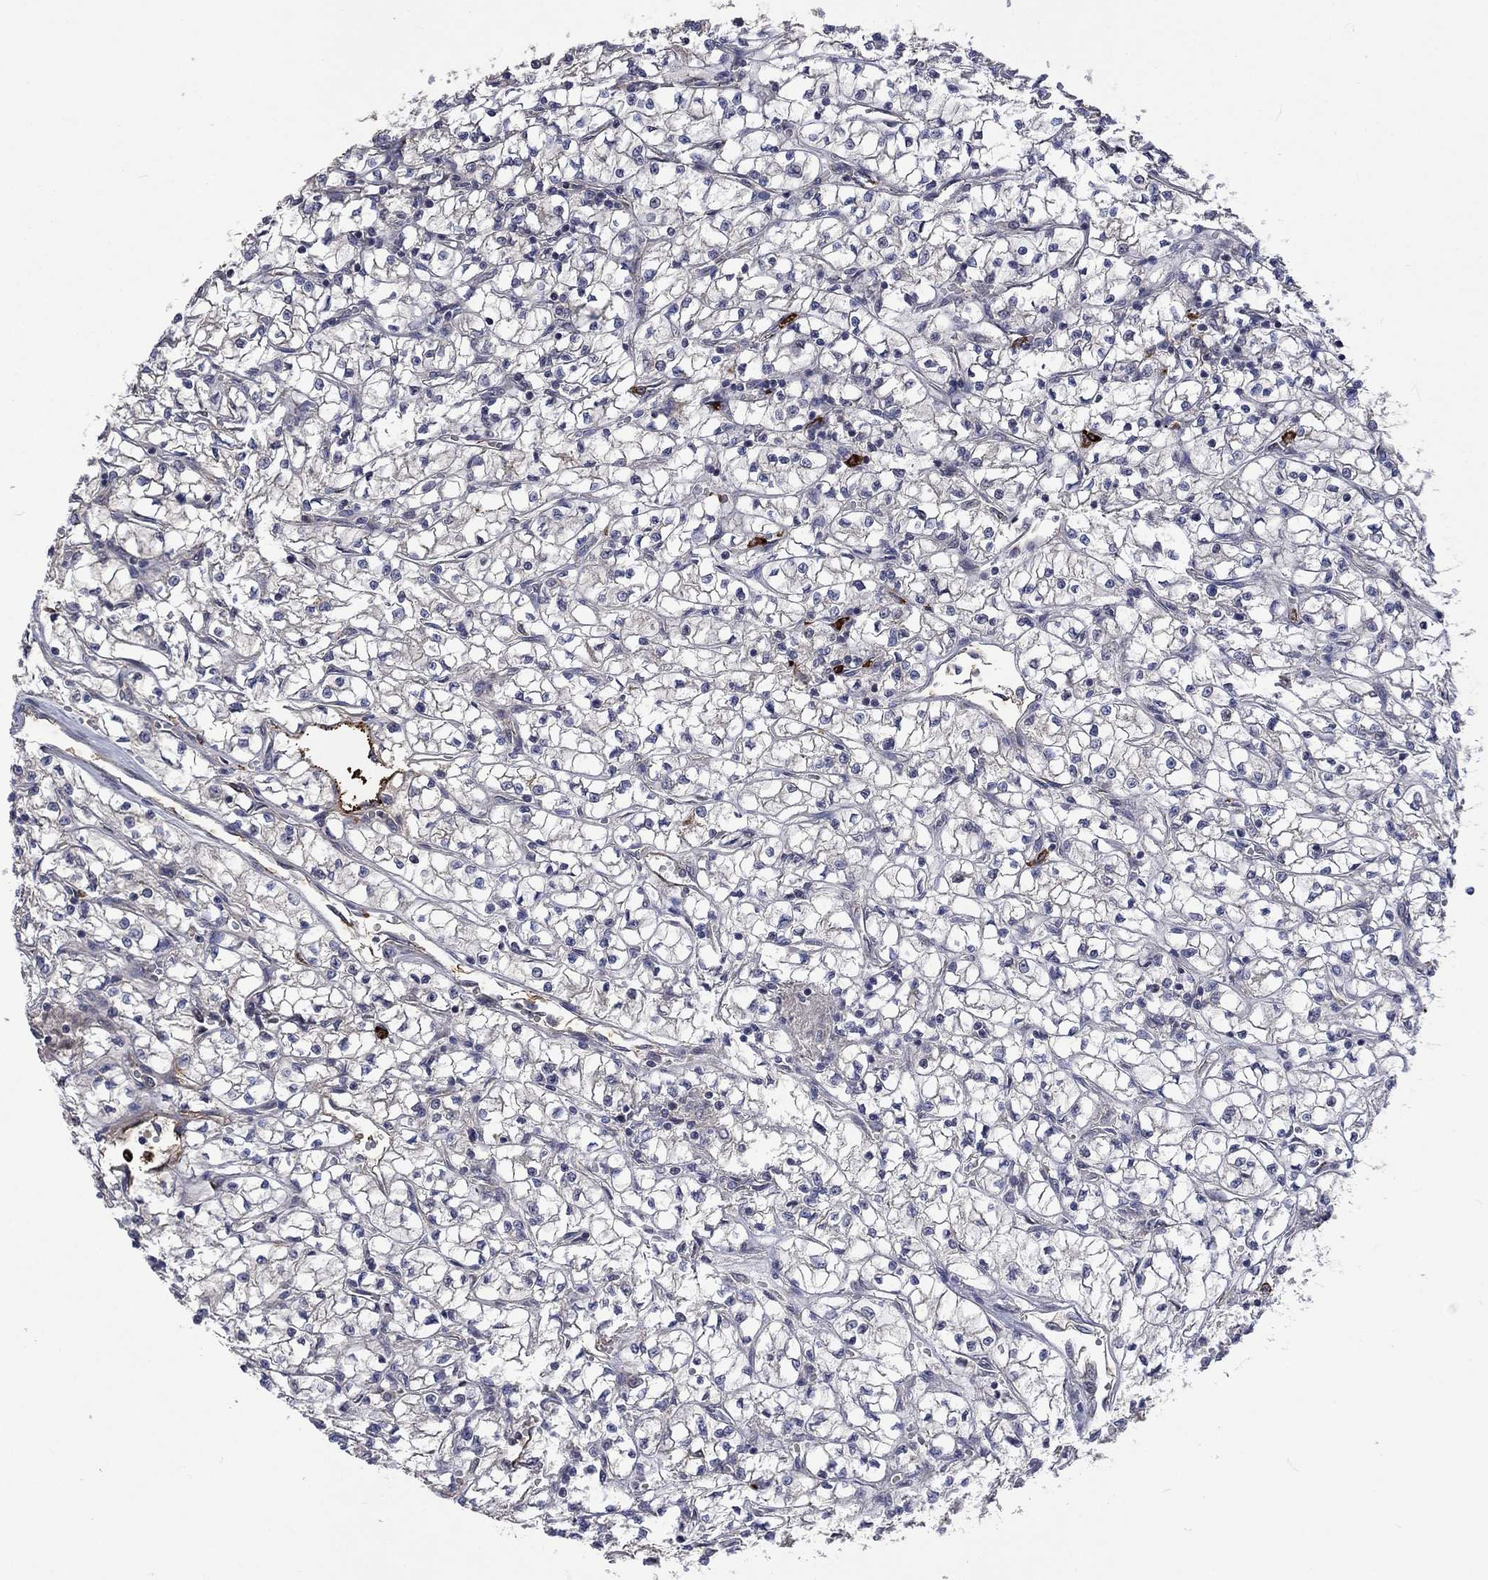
{"staining": {"intensity": "negative", "quantity": "none", "location": "none"}, "tissue": "renal cancer", "cell_type": "Tumor cells", "image_type": "cancer", "snomed": [{"axis": "morphology", "description": "Adenocarcinoma, NOS"}, {"axis": "topography", "description": "Kidney"}], "caption": "Tumor cells show no significant protein expression in renal cancer.", "gene": "VCAN", "patient": {"sex": "female", "age": 64}}